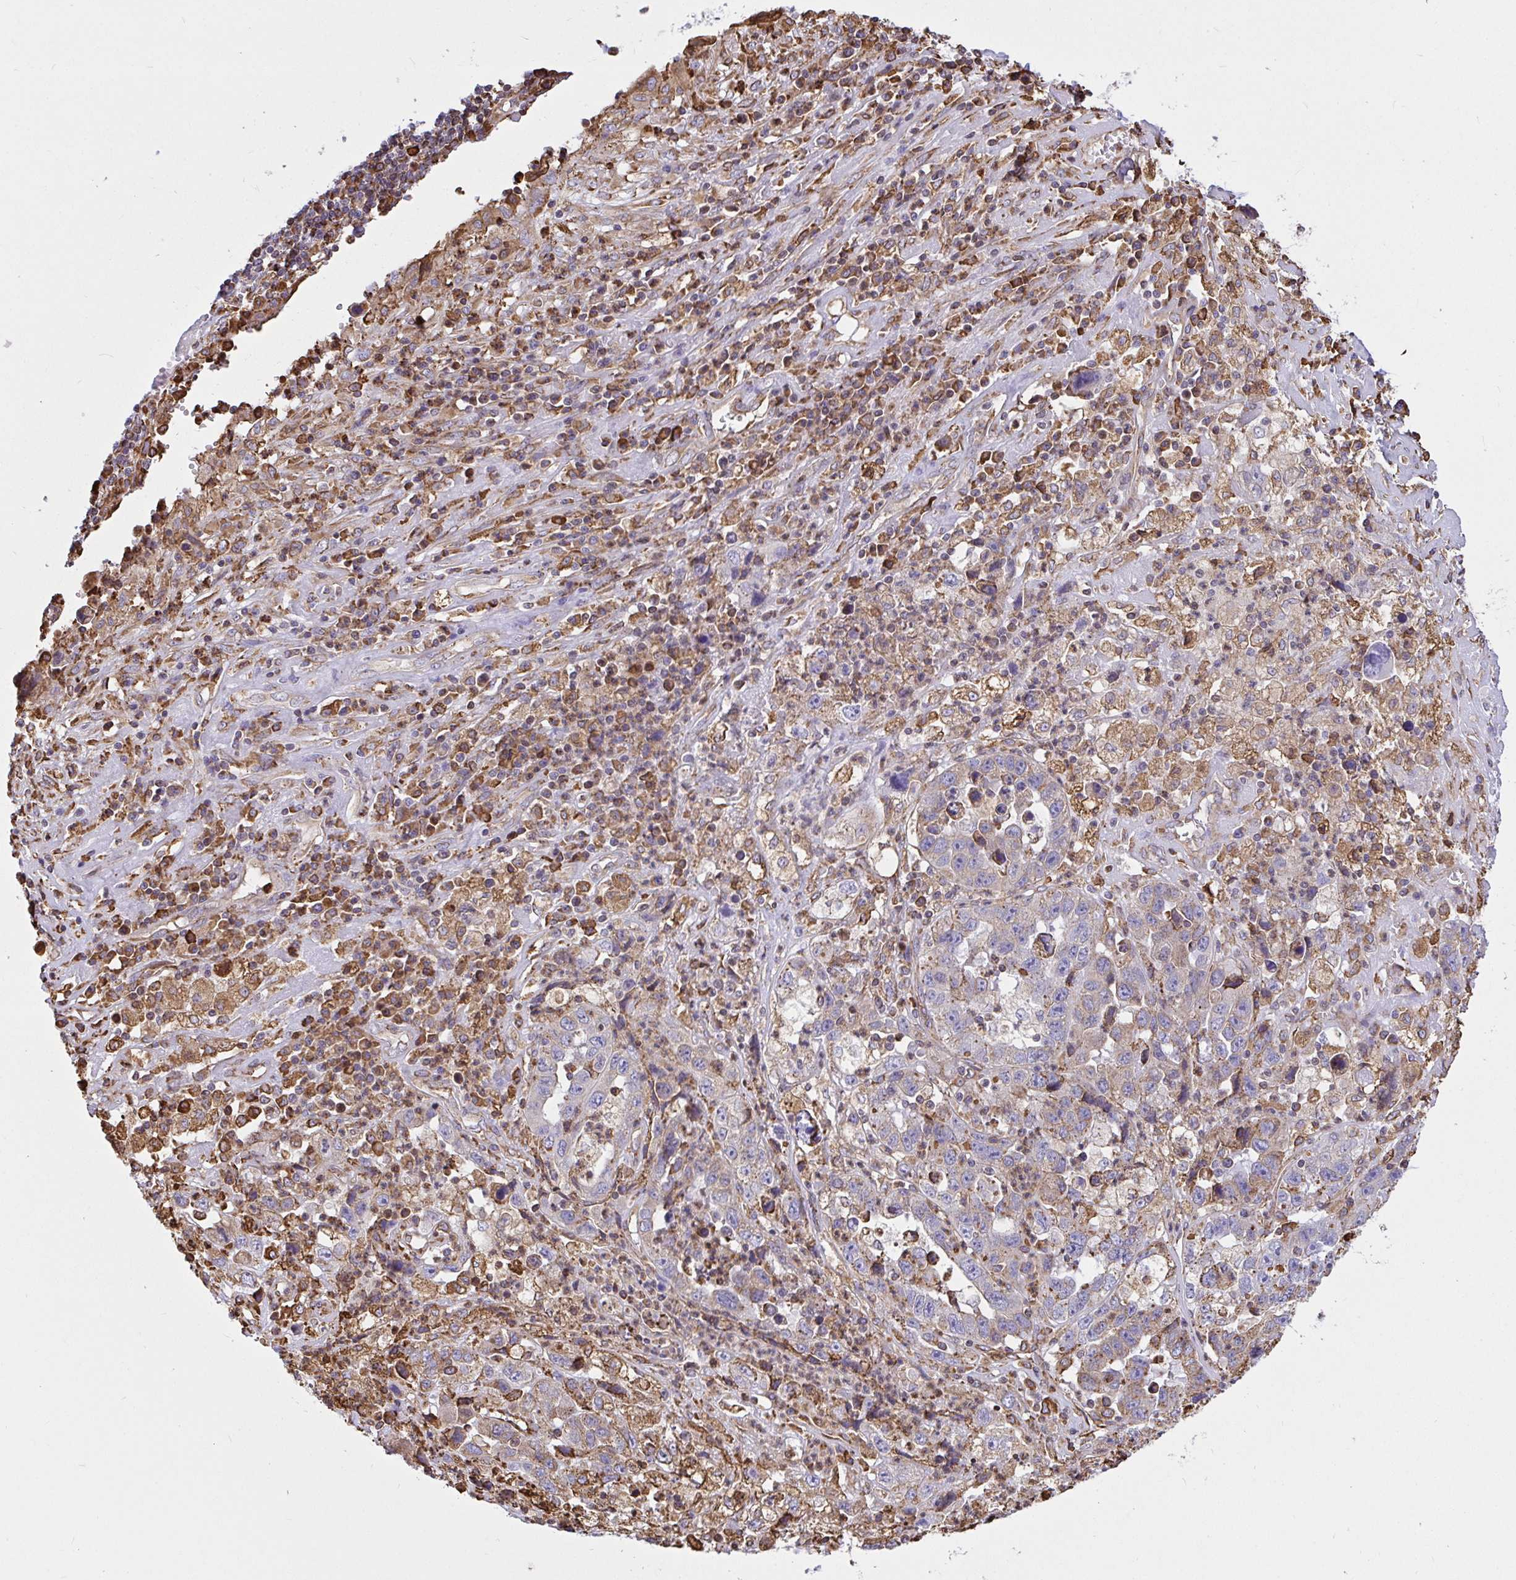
{"staining": {"intensity": "weak", "quantity": "<25%", "location": "cytoplasmic/membranous"}, "tissue": "endometrial cancer", "cell_type": "Tumor cells", "image_type": "cancer", "snomed": [{"axis": "morphology", "description": "Adenocarcinoma, NOS"}, {"axis": "topography", "description": "Uterus"}], "caption": "This is an immunohistochemistry (IHC) histopathology image of human endometrial cancer (adenocarcinoma). There is no expression in tumor cells.", "gene": "CLGN", "patient": {"sex": "female", "age": 62}}